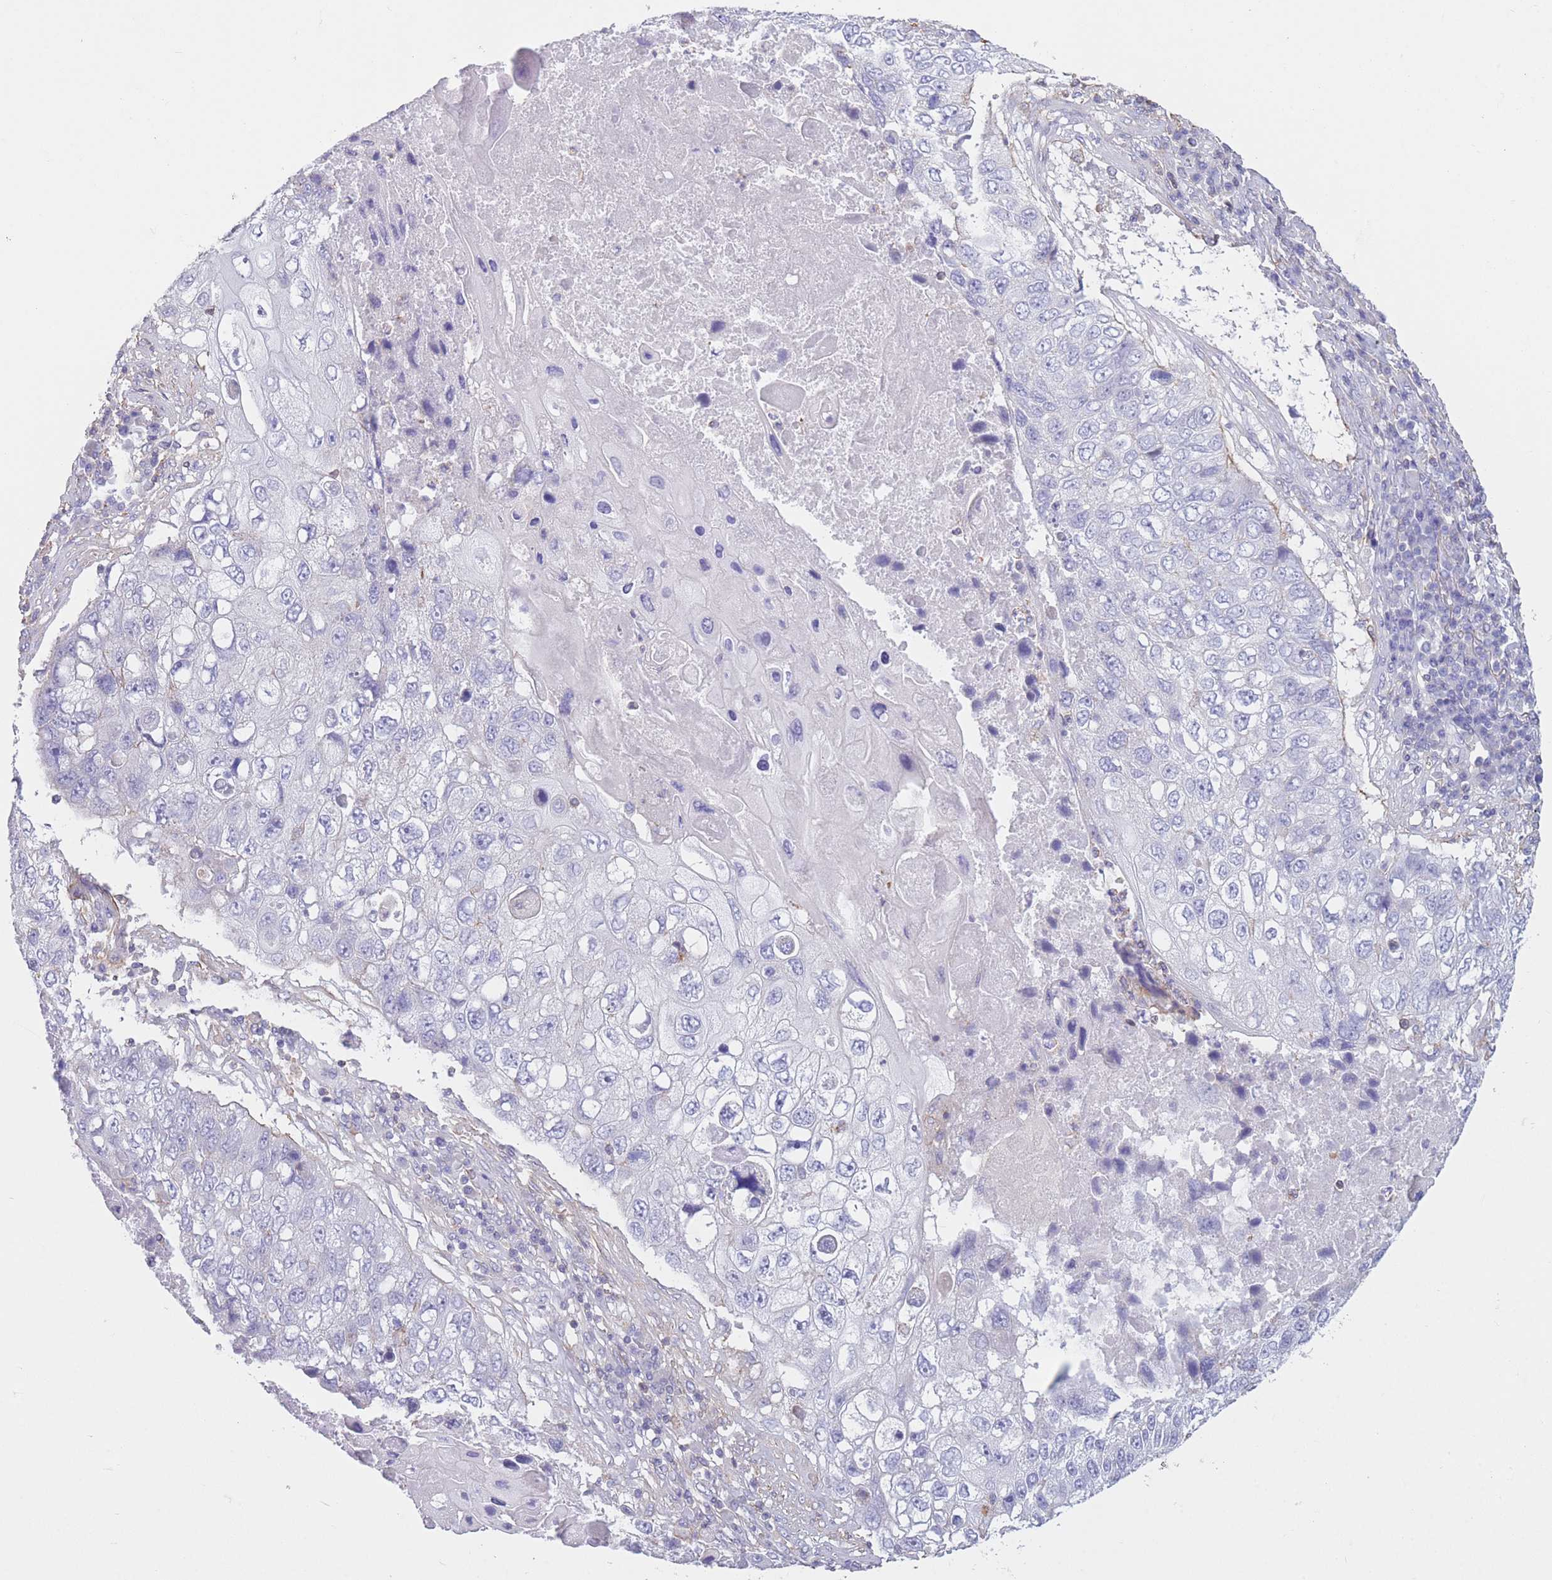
{"staining": {"intensity": "negative", "quantity": "none", "location": "none"}, "tissue": "lung cancer", "cell_type": "Tumor cells", "image_type": "cancer", "snomed": [{"axis": "morphology", "description": "Squamous cell carcinoma, NOS"}, {"axis": "topography", "description": "Lung"}], "caption": "A photomicrograph of human lung cancer is negative for staining in tumor cells. (DAB (3,3'-diaminobenzidine) immunohistochemistry (IHC) visualized using brightfield microscopy, high magnification).", "gene": "PDHA1", "patient": {"sex": "male", "age": 61}}